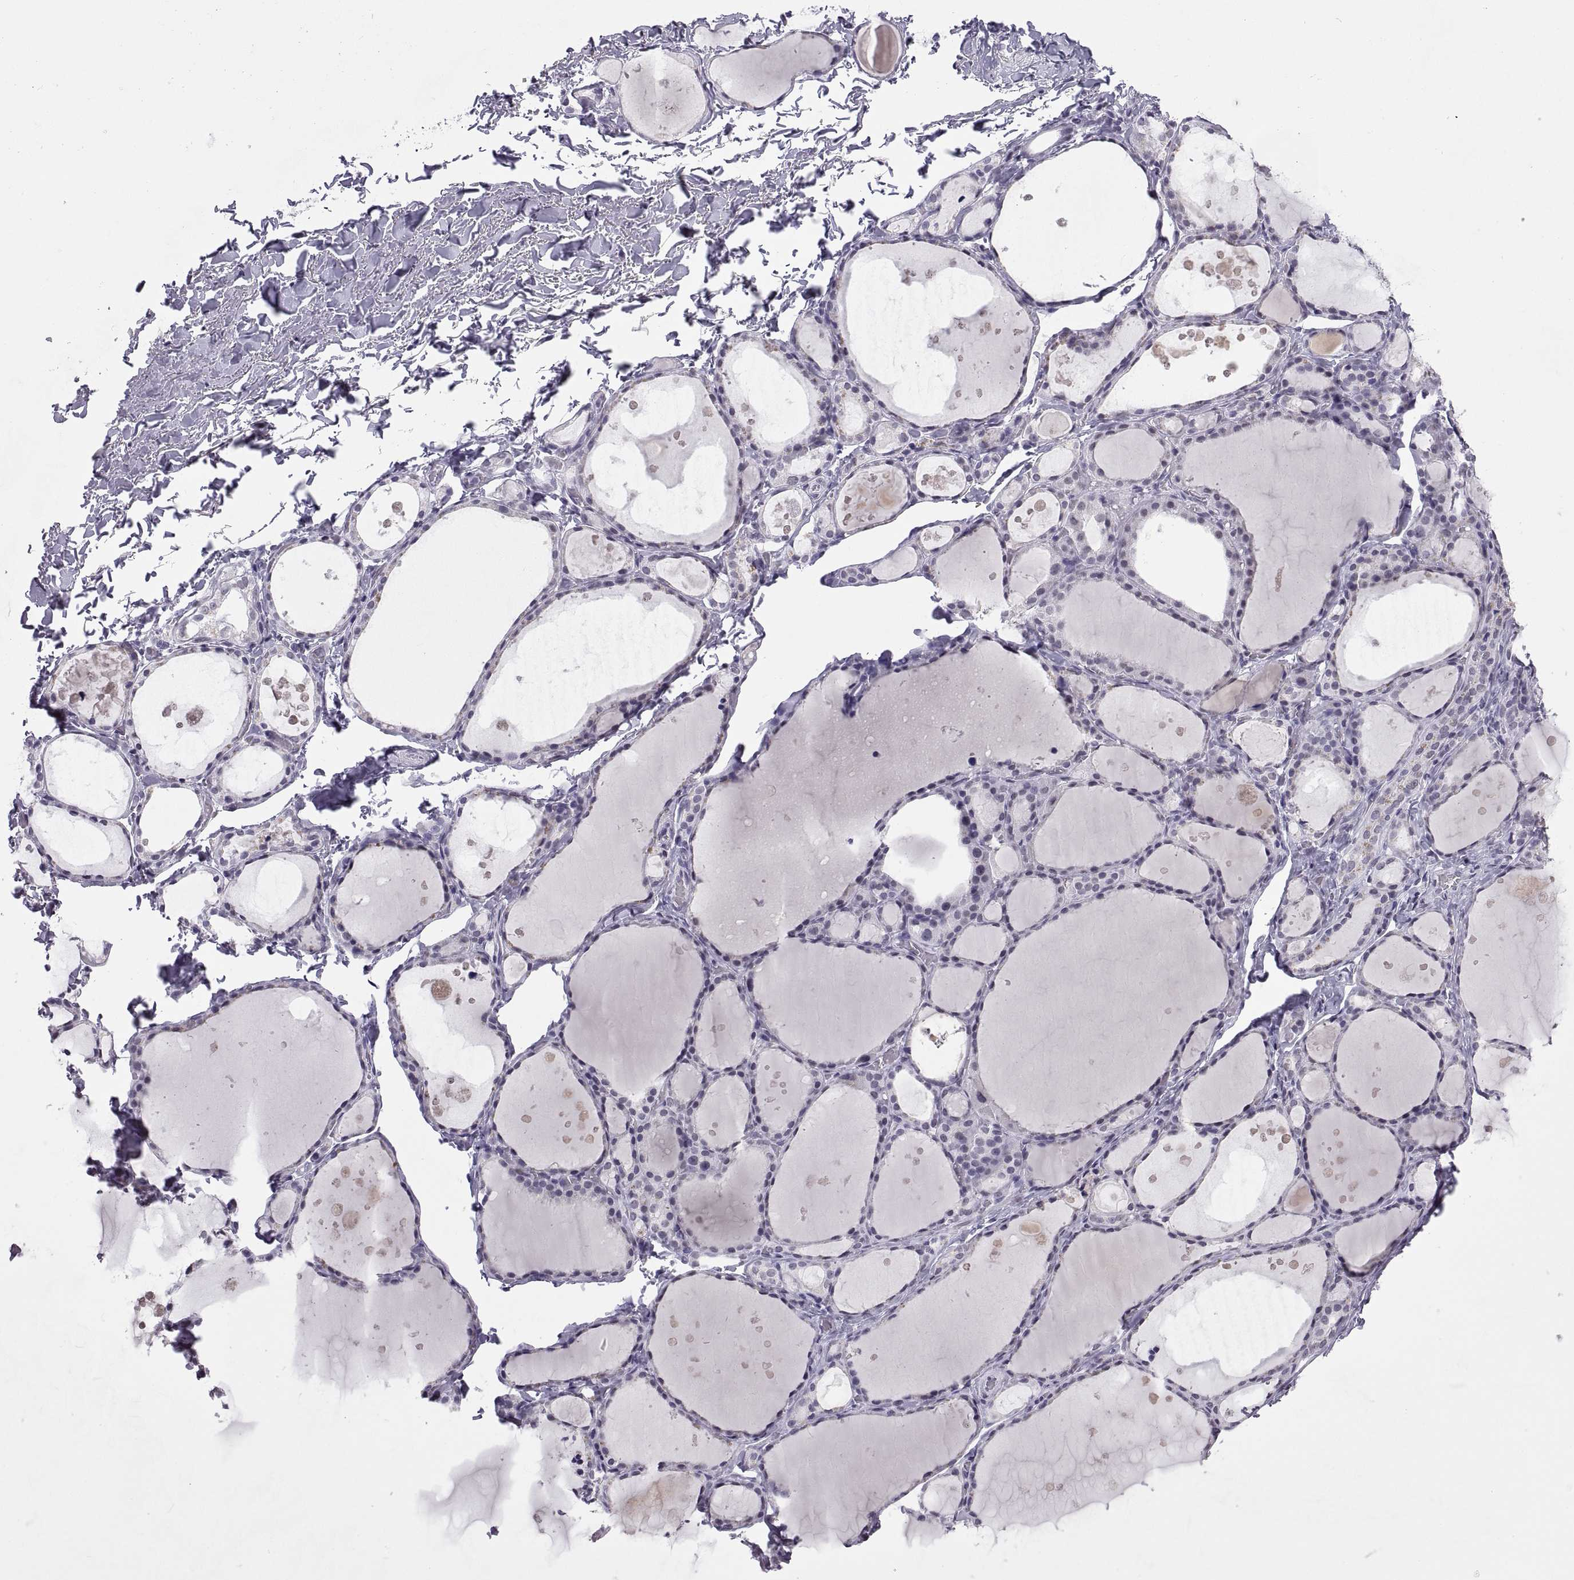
{"staining": {"intensity": "negative", "quantity": "none", "location": "none"}, "tissue": "thyroid gland", "cell_type": "Glandular cells", "image_type": "normal", "snomed": [{"axis": "morphology", "description": "Normal tissue, NOS"}, {"axis": "topography", "description": "Thyroid gland"}], "caption": "Protein analysis of unremarkable thyroid gland reveals no significant staining in glandular cells. (IHC, brightfield microscopy, high magnification).", "gene": "CARTPT", "patient": {"sex": "male", "age": 68}}